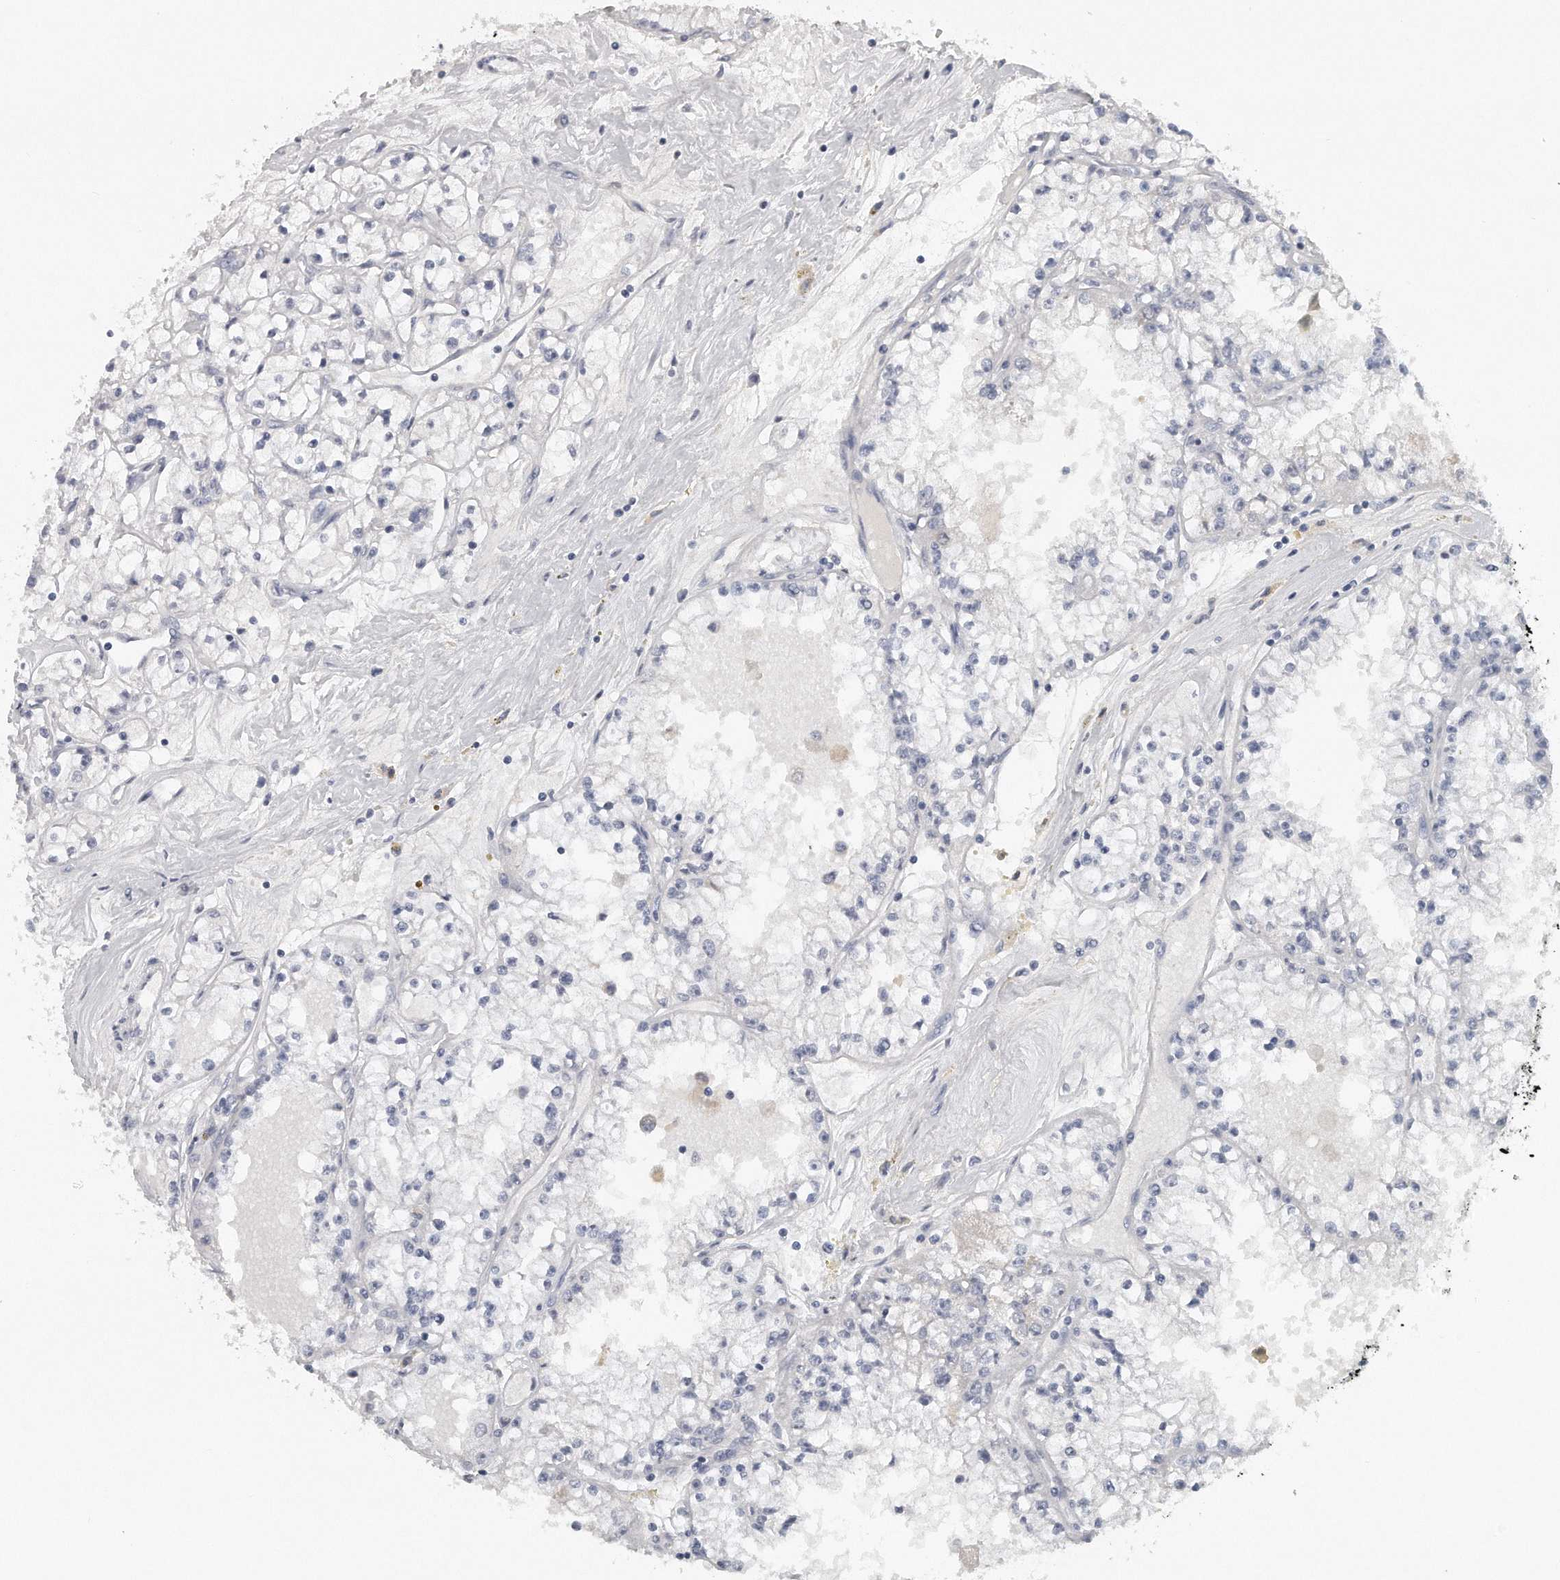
{"staining": {"intensity": "negative", "quantity": "none", "location": "none"}, "tissue": "renal cancer", "cell_type": "Tumor cells", "image_type": "cancer", "snomed": [{"axis": "morphology", "description": "Adenocarcinoma, NOS"}, {"axis": "topography", "description": "Kidney"}], "caption": "Tumor cells are negative for brown protein staining in renal adenocarcinoma. The staining is performed using DAB (3,3'-diaminobenzidine) brown chromogen with nuclei counter-stained in using hematoxylin.", "gene": "TRAPPC14", "patient": {"sex": "male", "age": 56}}